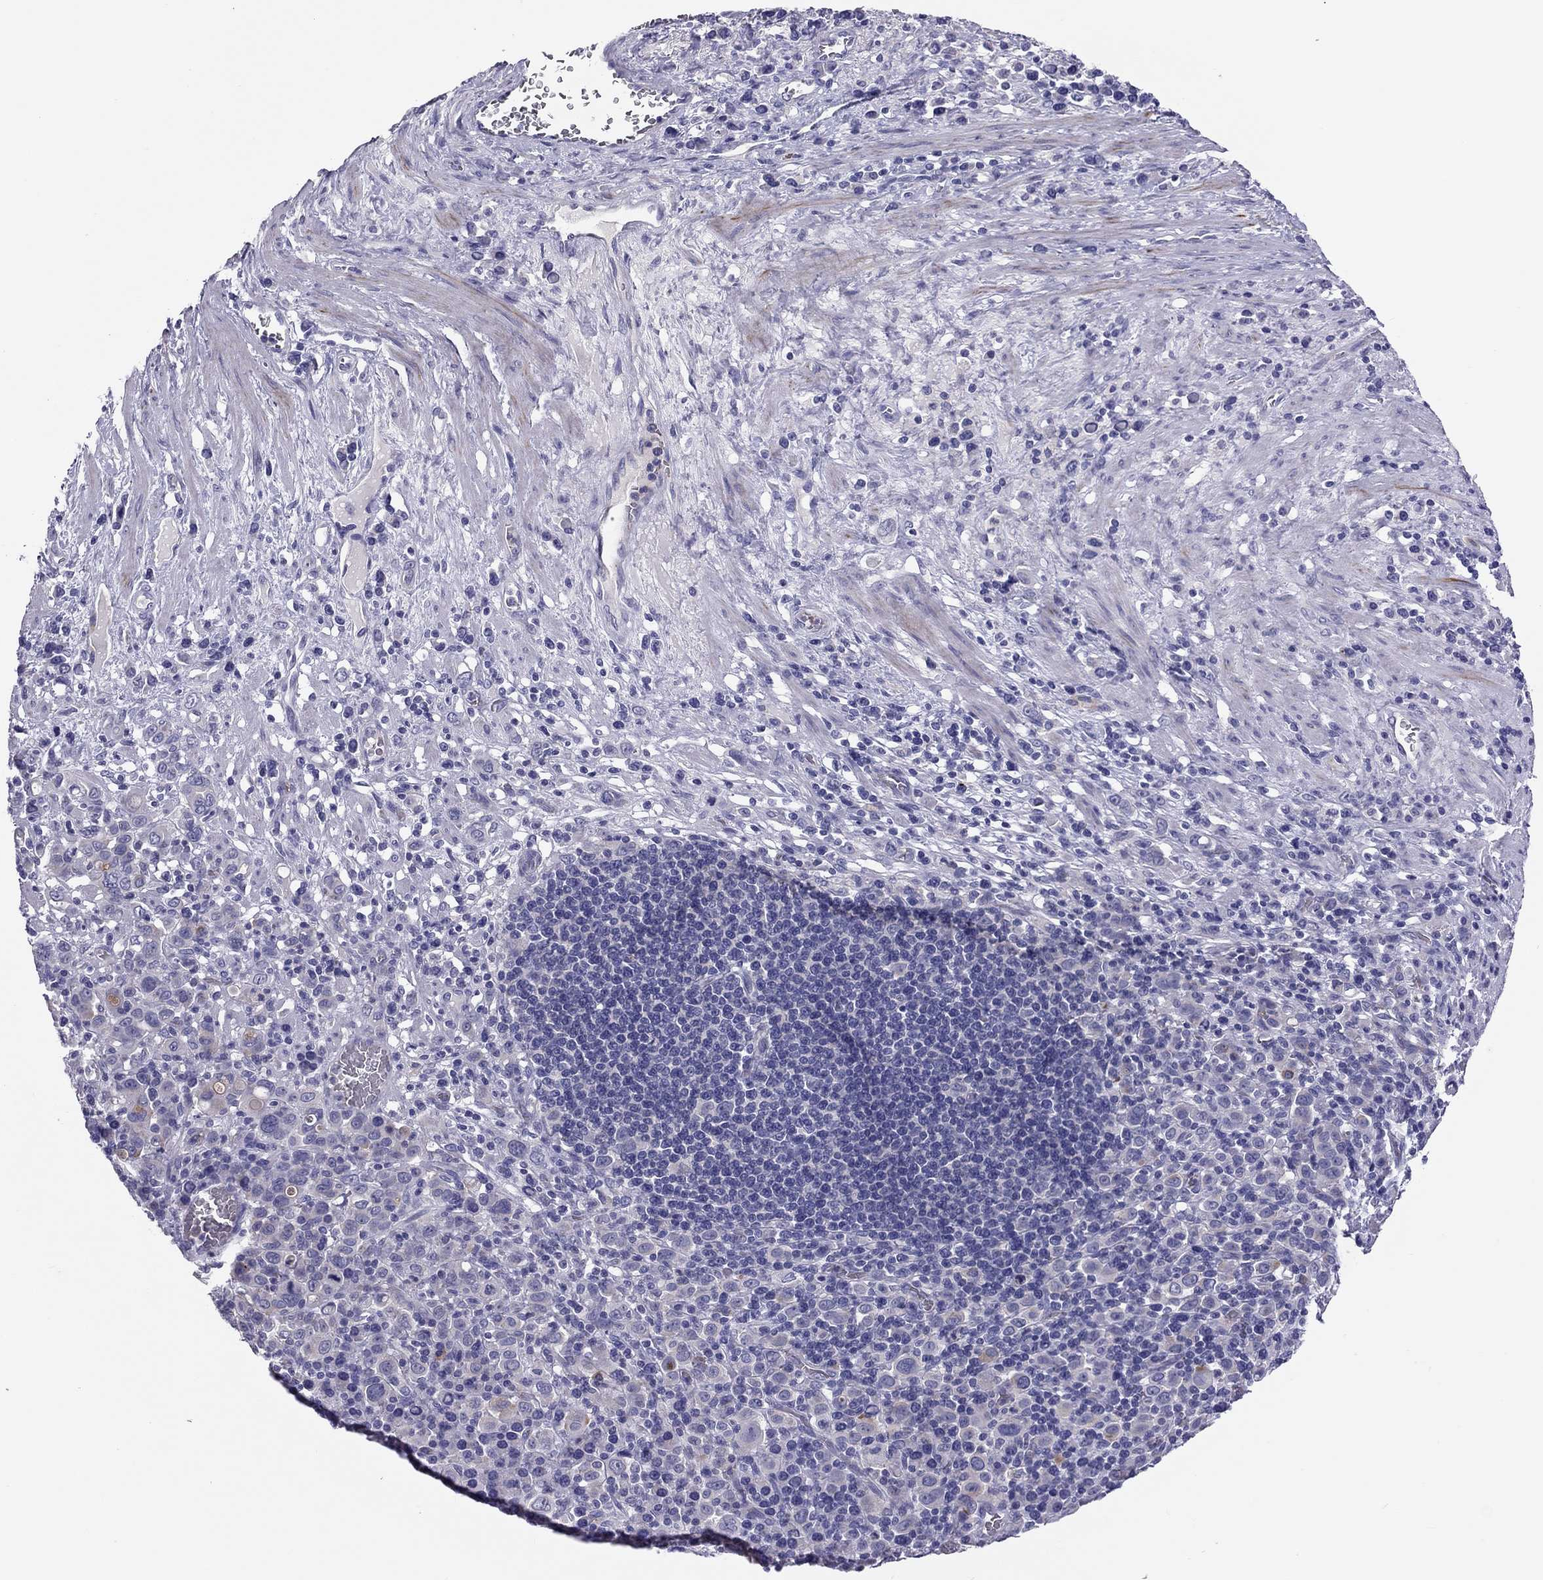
{"staining": {"intensity": "negative", "quantity": "none", "location": "none"}, "tissue": "stomach cancer", "cell_type": "Tumor cells", "image_type": "cancer", "snomed": [{"axis": "morphology", "description": "Adenocarcinoma, NOS"}, {"axis": "topography", "description": "Stomach, upper"}], "caption": "IHC image of stomach cancer (adenocarcinoma) stained for a protein (brown), which shows no staining in tumor cells.", "gene": "FRMD1", "patient": {"sex": "male", "age": 75}}